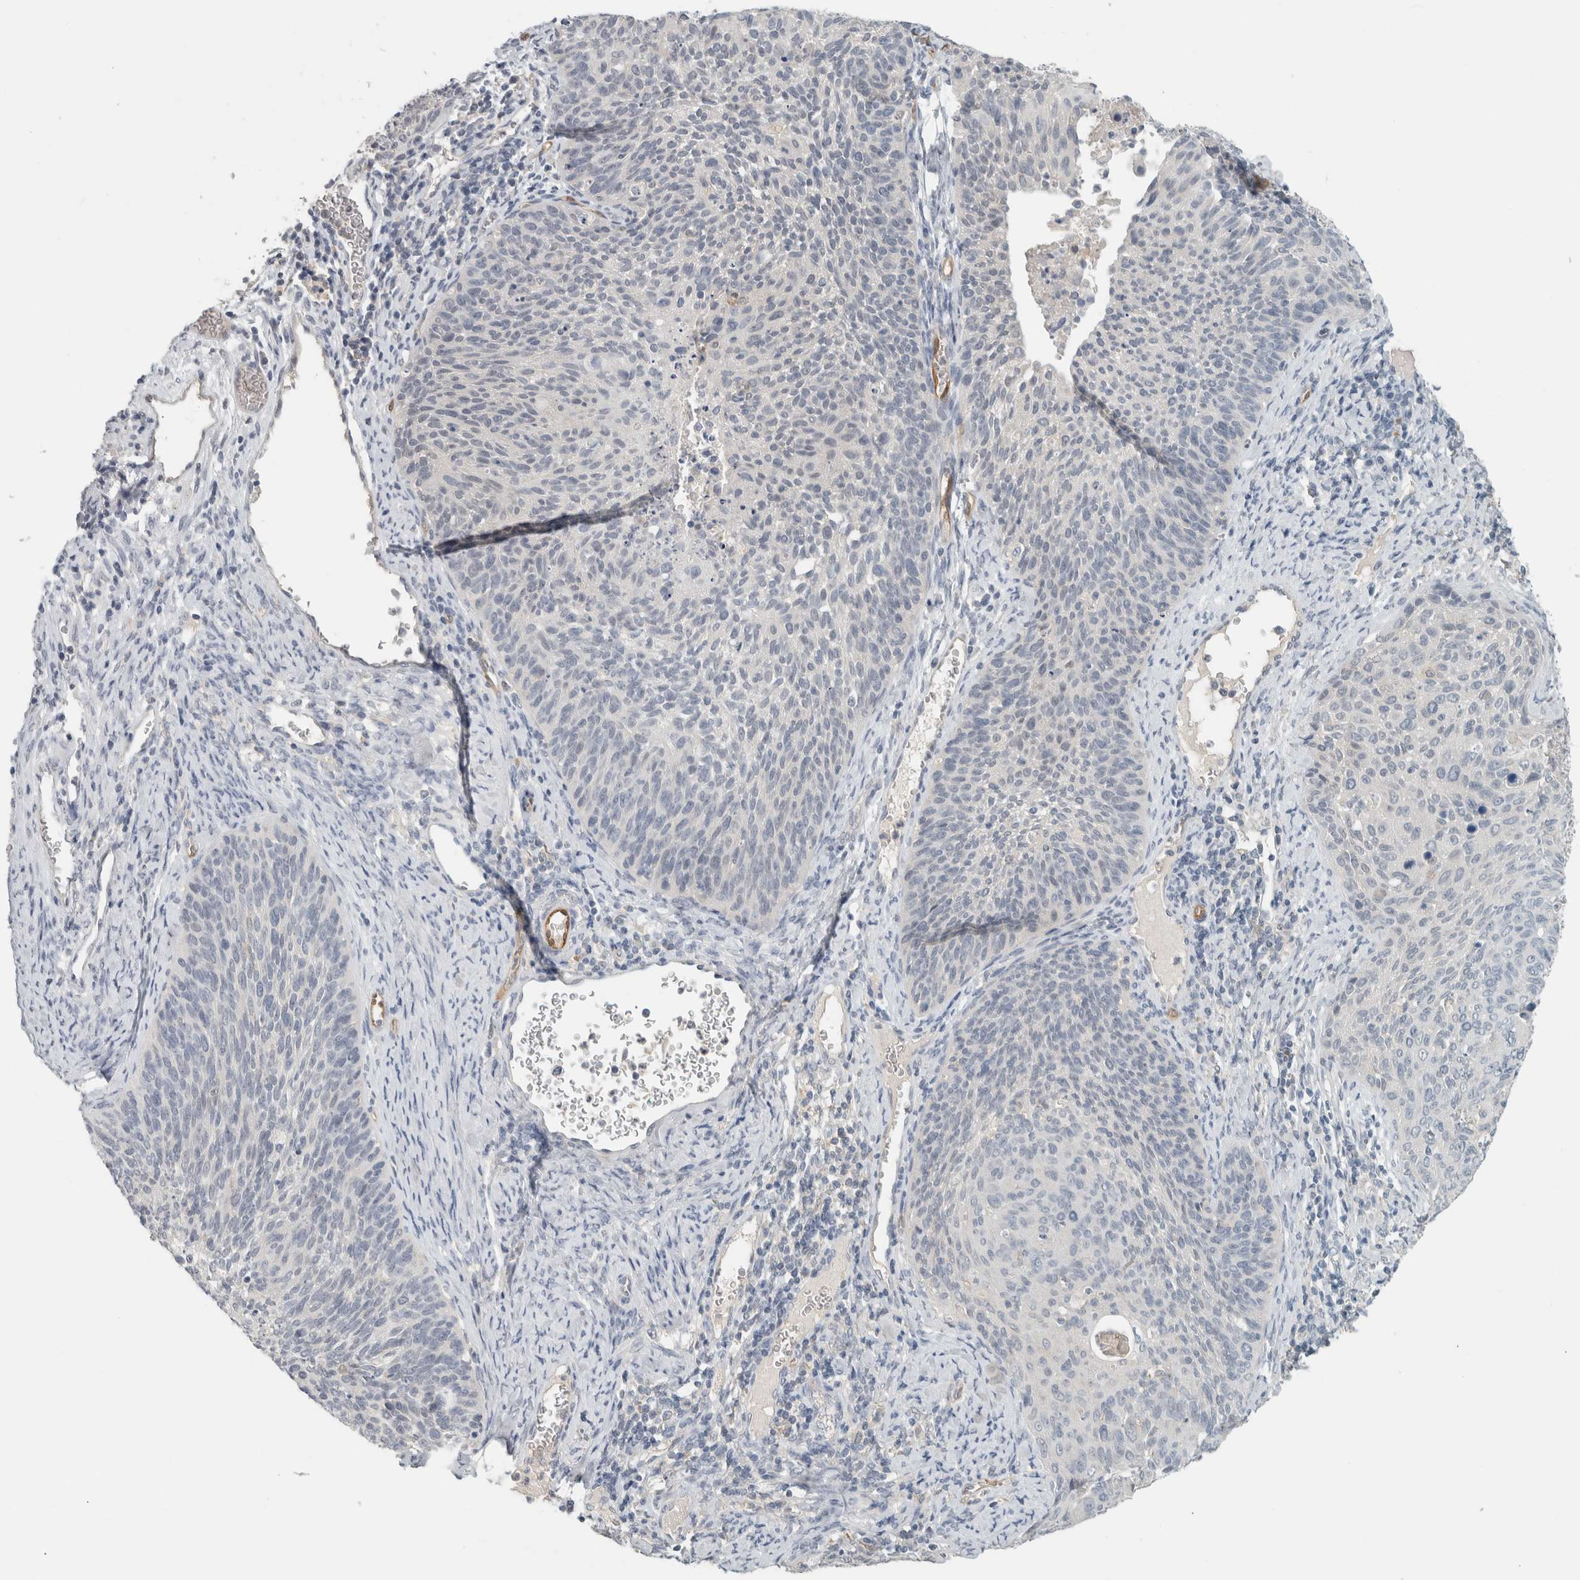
{"staining": {"intensity": "negative", "quantity": "none", "location": "none"}, "tissue": "cervical cancer", "cell_type": "Tumor cells", "image_type": "cancer", "snomed": [{"axis": "morphology", "description": "Squamous cell carcinoma, NOS"}, {"axis": "topography", "description": "Cervix"}], "caption": "Squamous cell carcinoma (cervical) was stained to show a protein in brown. There is no significant positivity in tumor cells.", "gene": "SCIN", "patient": {"sex": "female", "age": 55}}